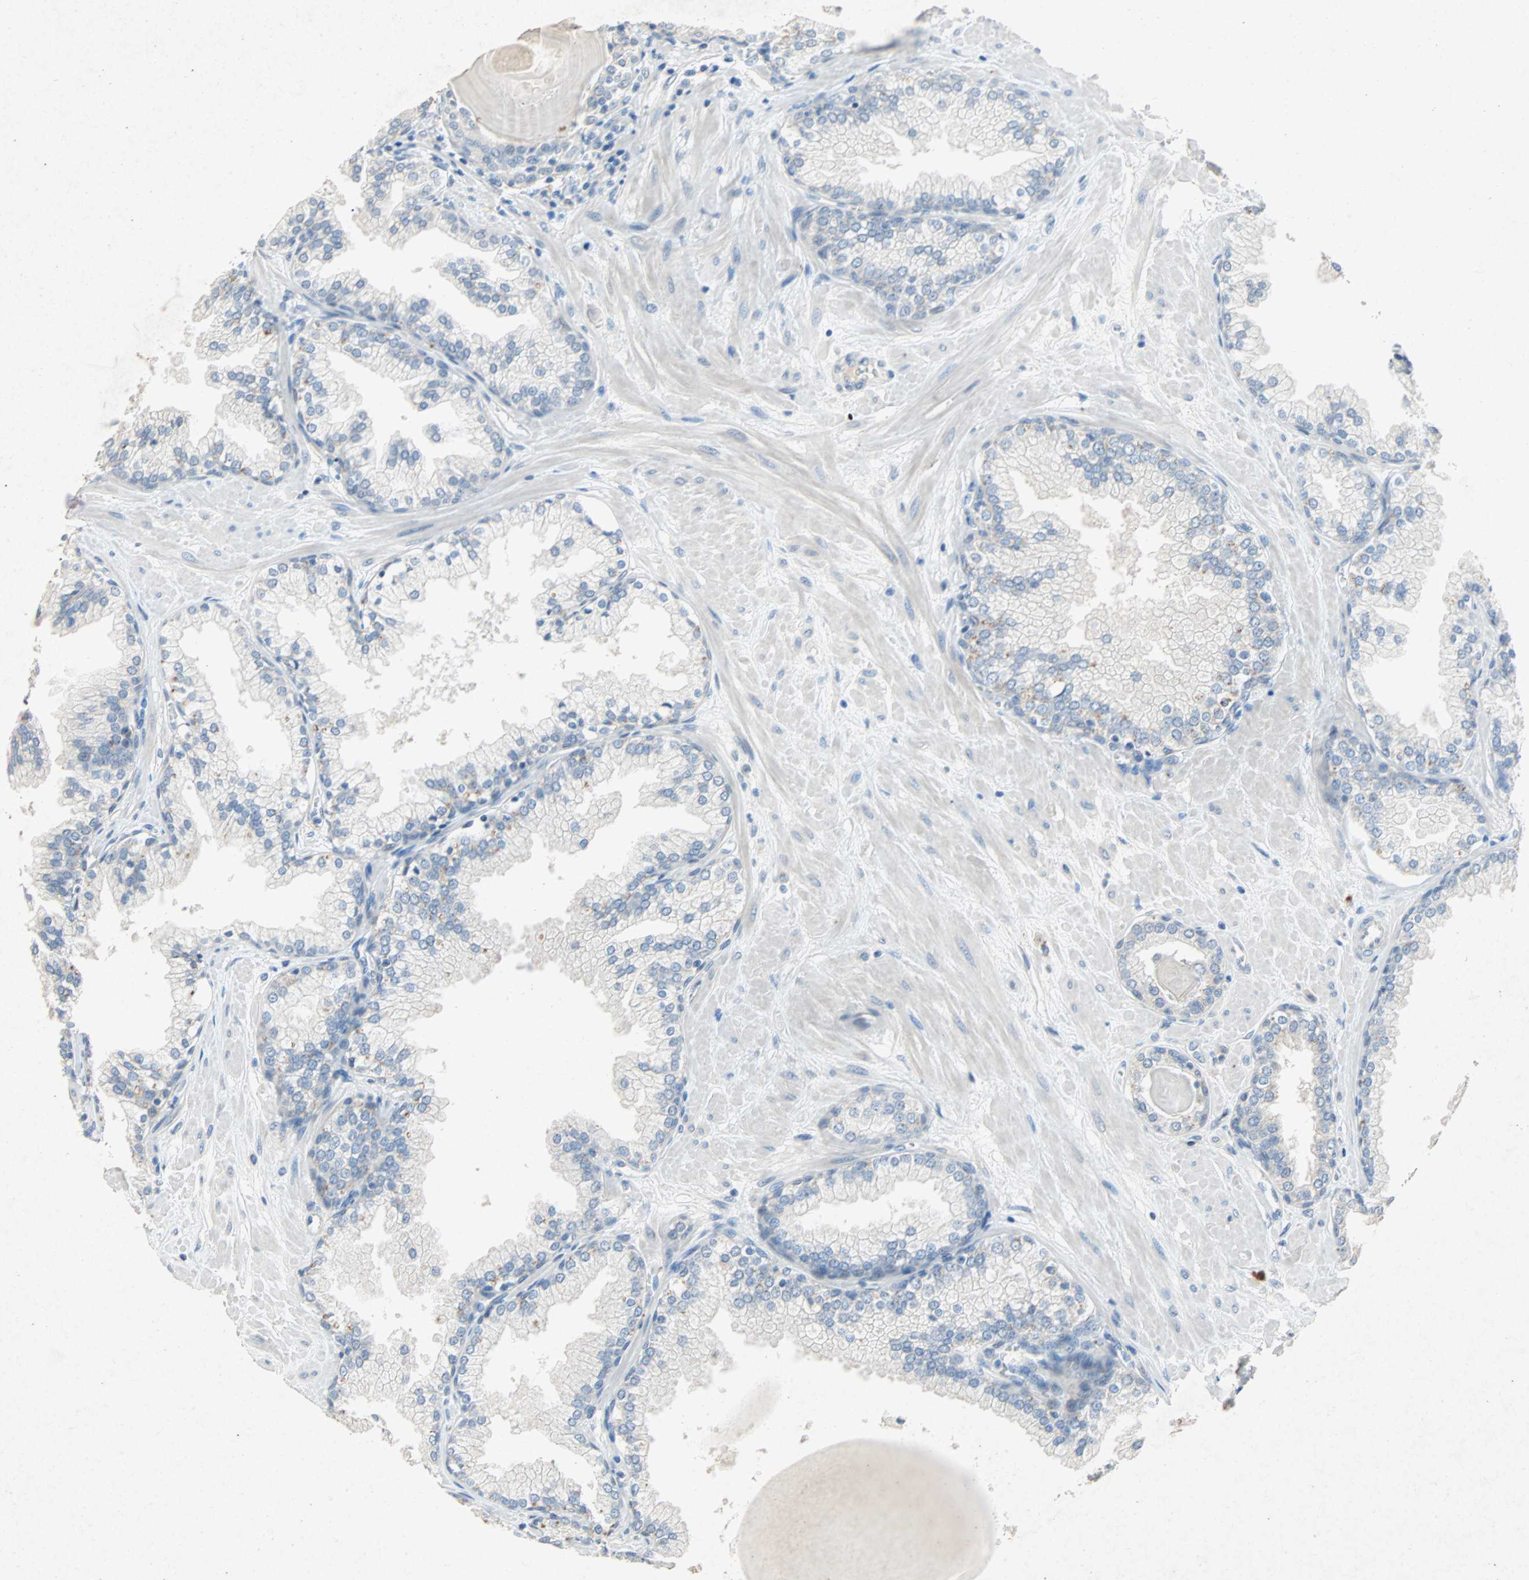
{"staining": {"intensity": "negative", "quantity": "none", "location": "none"}, "tissue": "prostate", "cell_type": "Glandular cells", "image_type": "normal", "snomed": [{"axis": "morphology", "description": "Normal tissue, NOS"}, {"axis": "topography", "description": "Prostate"}], "caption": "A micrograph of prostate stained for a protein exhibits no brown staining in glandular cells. The staining is performed using DAB brown chromogen with nuclei counter-stained in using hematoxylin.", "gene": "PCDHB2", "patient": {"sex": "male", "age": 51}}